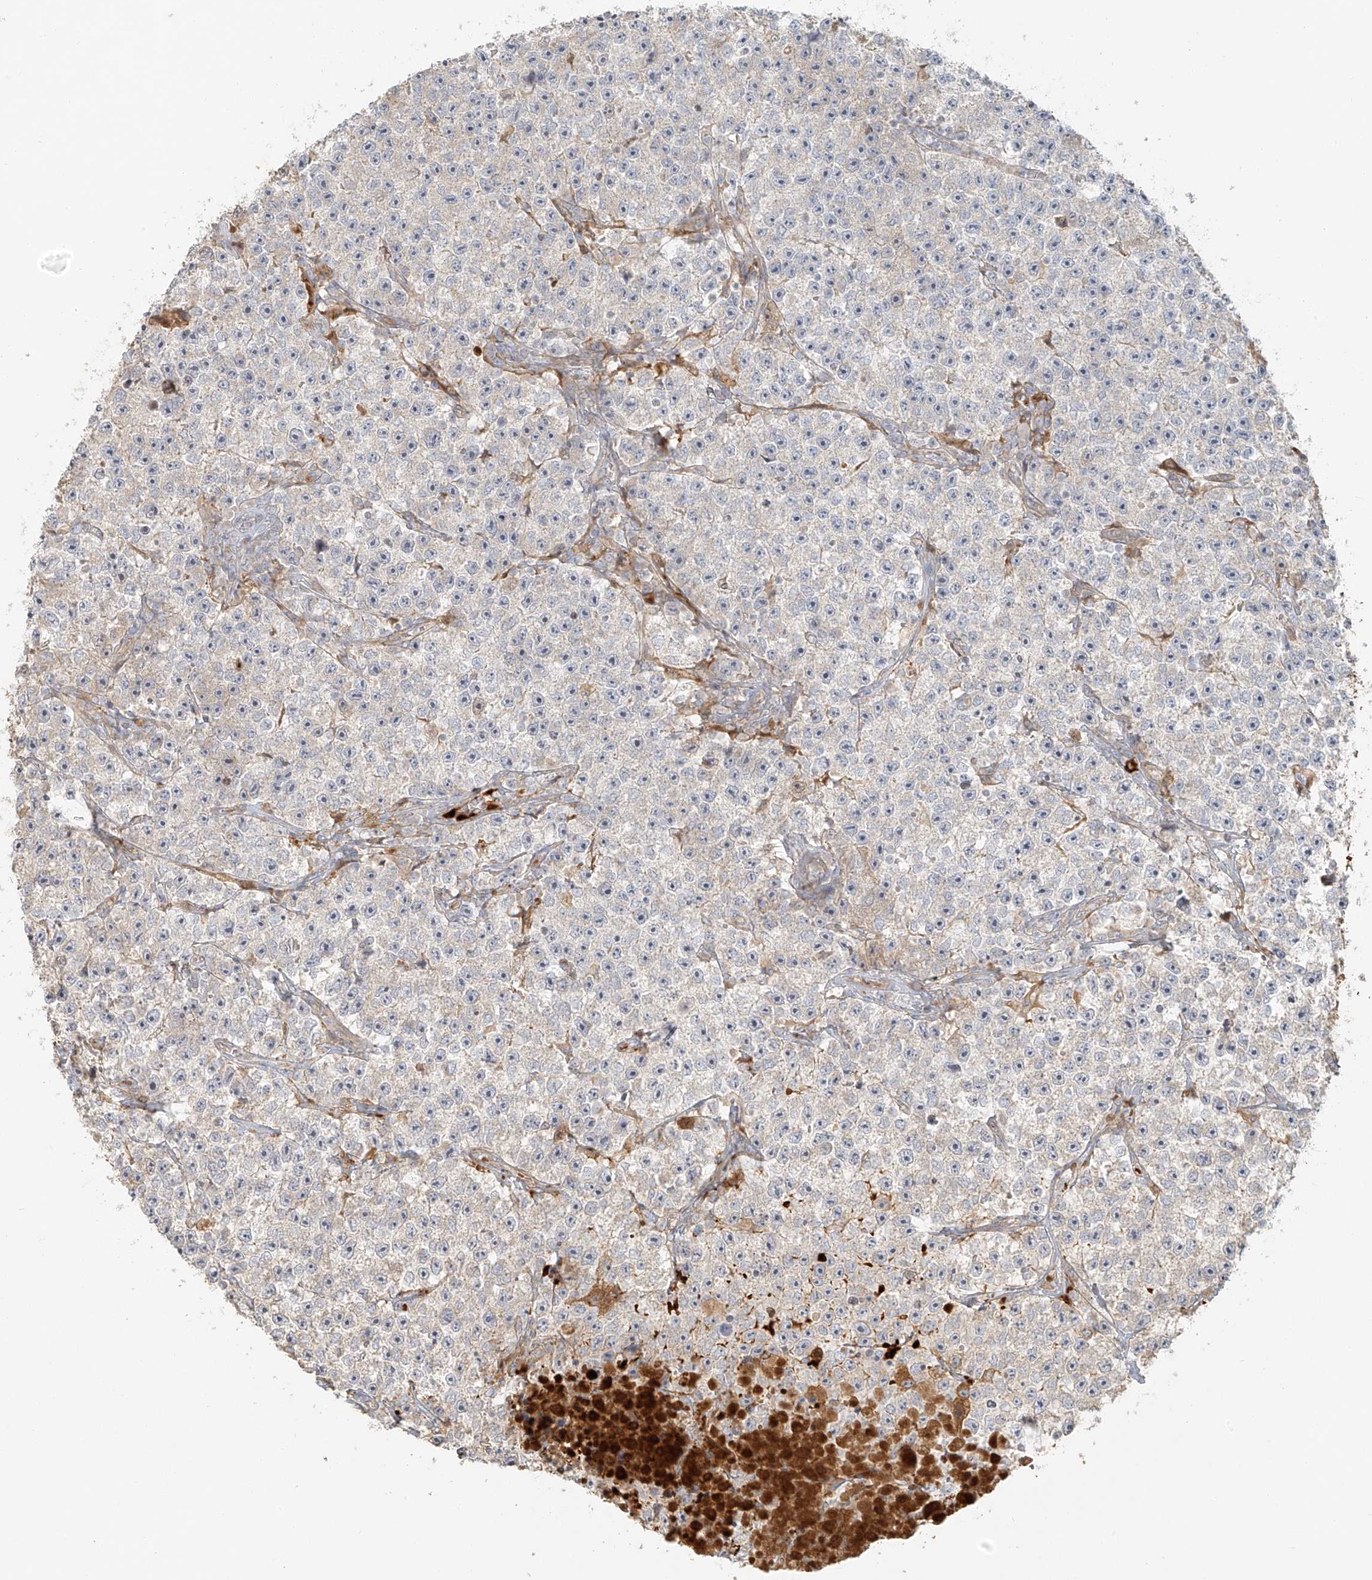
{"staining": {"intensity": "negative", "quantity": "none", "location": "none"}, "tissue": "testis cancer", "cell_type": "Tumor cells", "image_type": "cancer", "snomed": [{"axis": "morphology", "description": "Seminoma, NOS"}, {"axis": "topography", "description": "Testis"}], "caption": "DAB immunohistochemical staining of human testis seminoma demonstrates no significant positivity in tumor cells.", "gene": "MIPEP", "patient": {"sex": "male", "age": 22}}